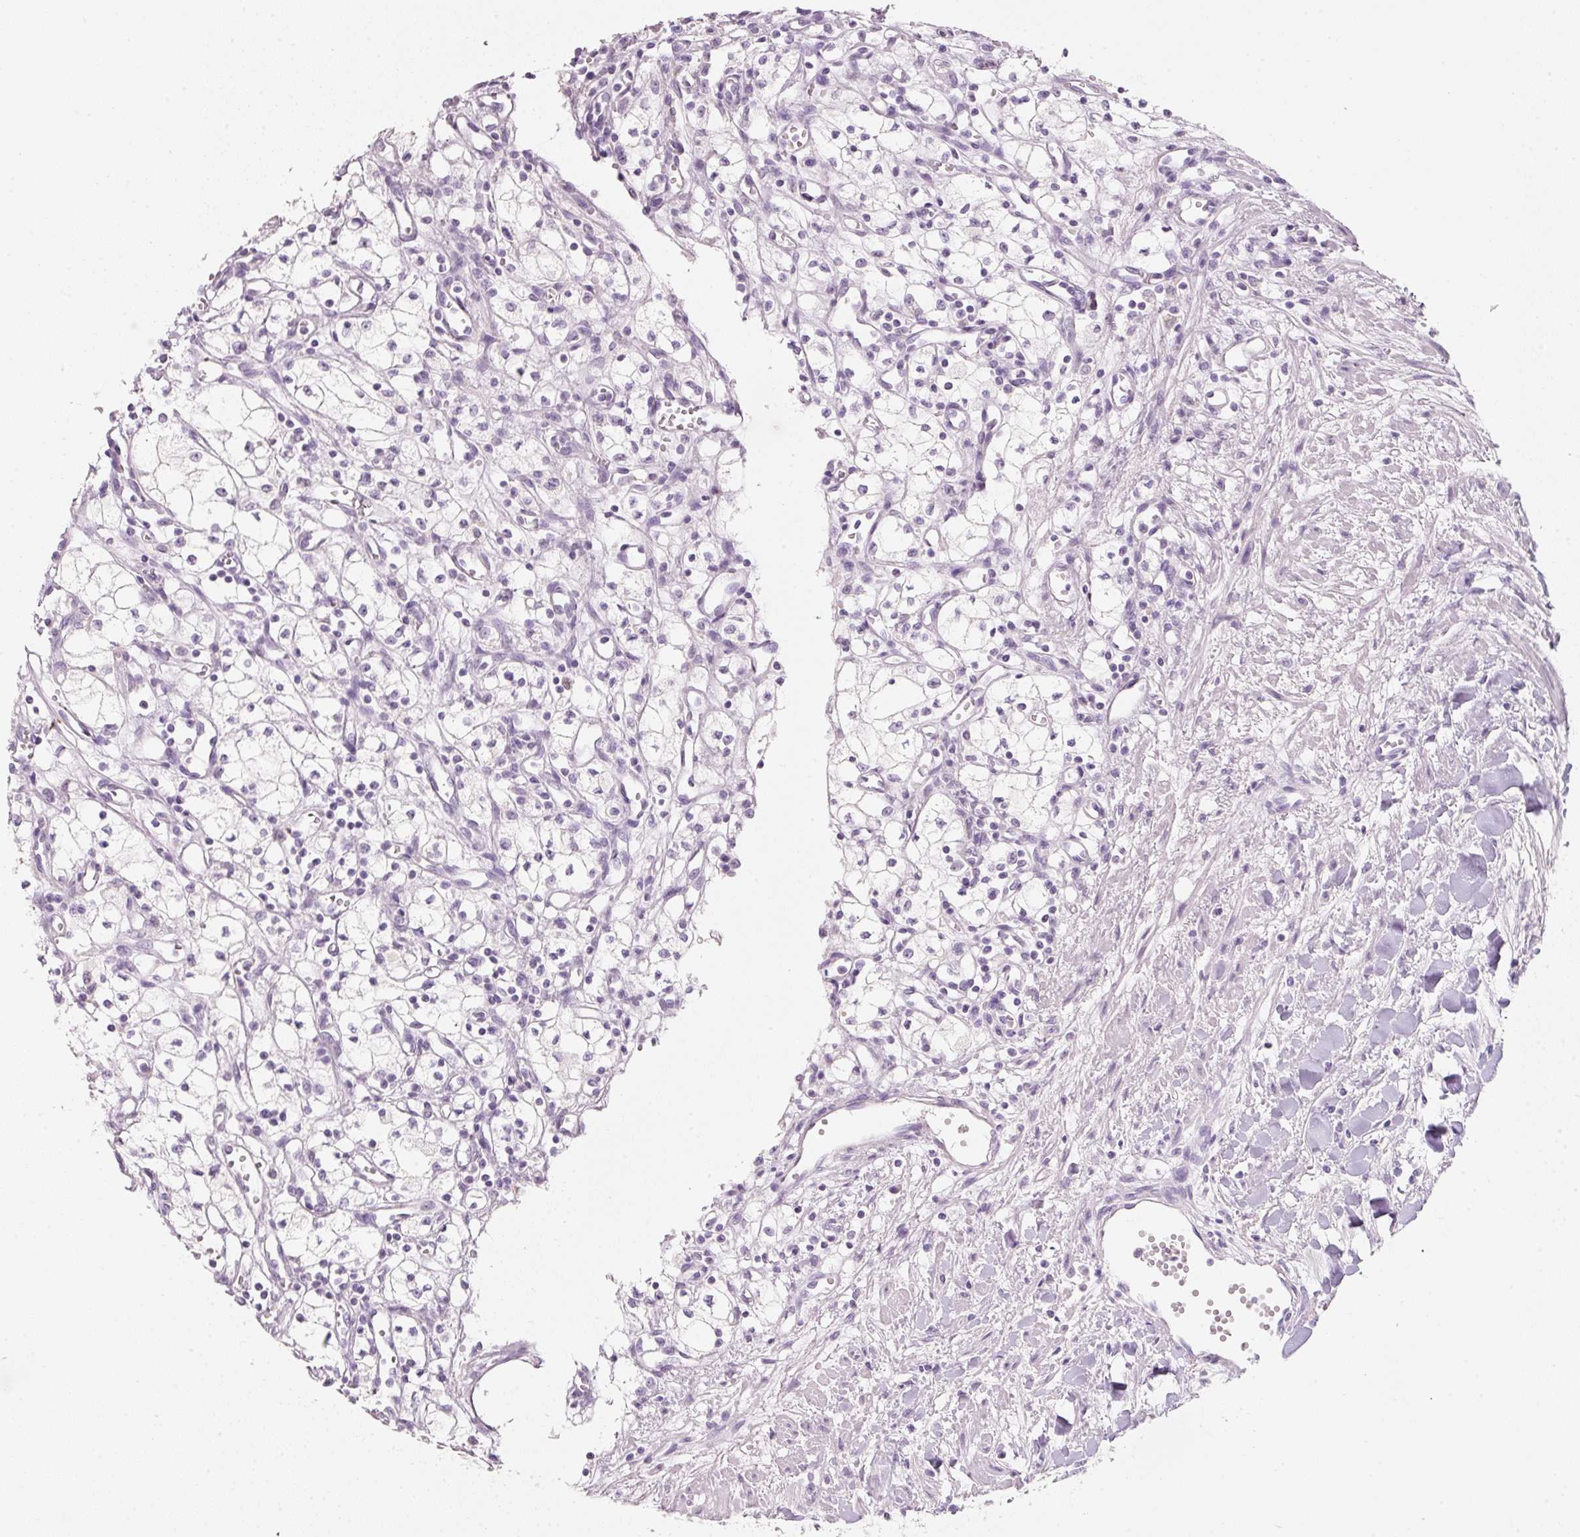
{"staining": {"intensity": "negative", "quantity": "none", "location": "none"}, "tissue": "renal cancer", "cell_type": "Tumor cells", "image_type": "cancer", "snomed": [{"axis": "morphology", "description": "Adenocarcinoma, NOS"}, {"axis": "topography", "description": "Kidney"}], "caption": "Immunohistochemistry (IHC) photomicrograph of neoplastic tissue: human renal cancer (adenocarcinoma) stained with DAB shows no significant protein positivity in tumor cells. (Stains: DAB immunohistochemistry with hematoxylin counter stain, Microscopy: brightfield microscopy at high magnification).", "gene": "ENSG00000206549", "patient": {"sex": "male", "age": 59}}